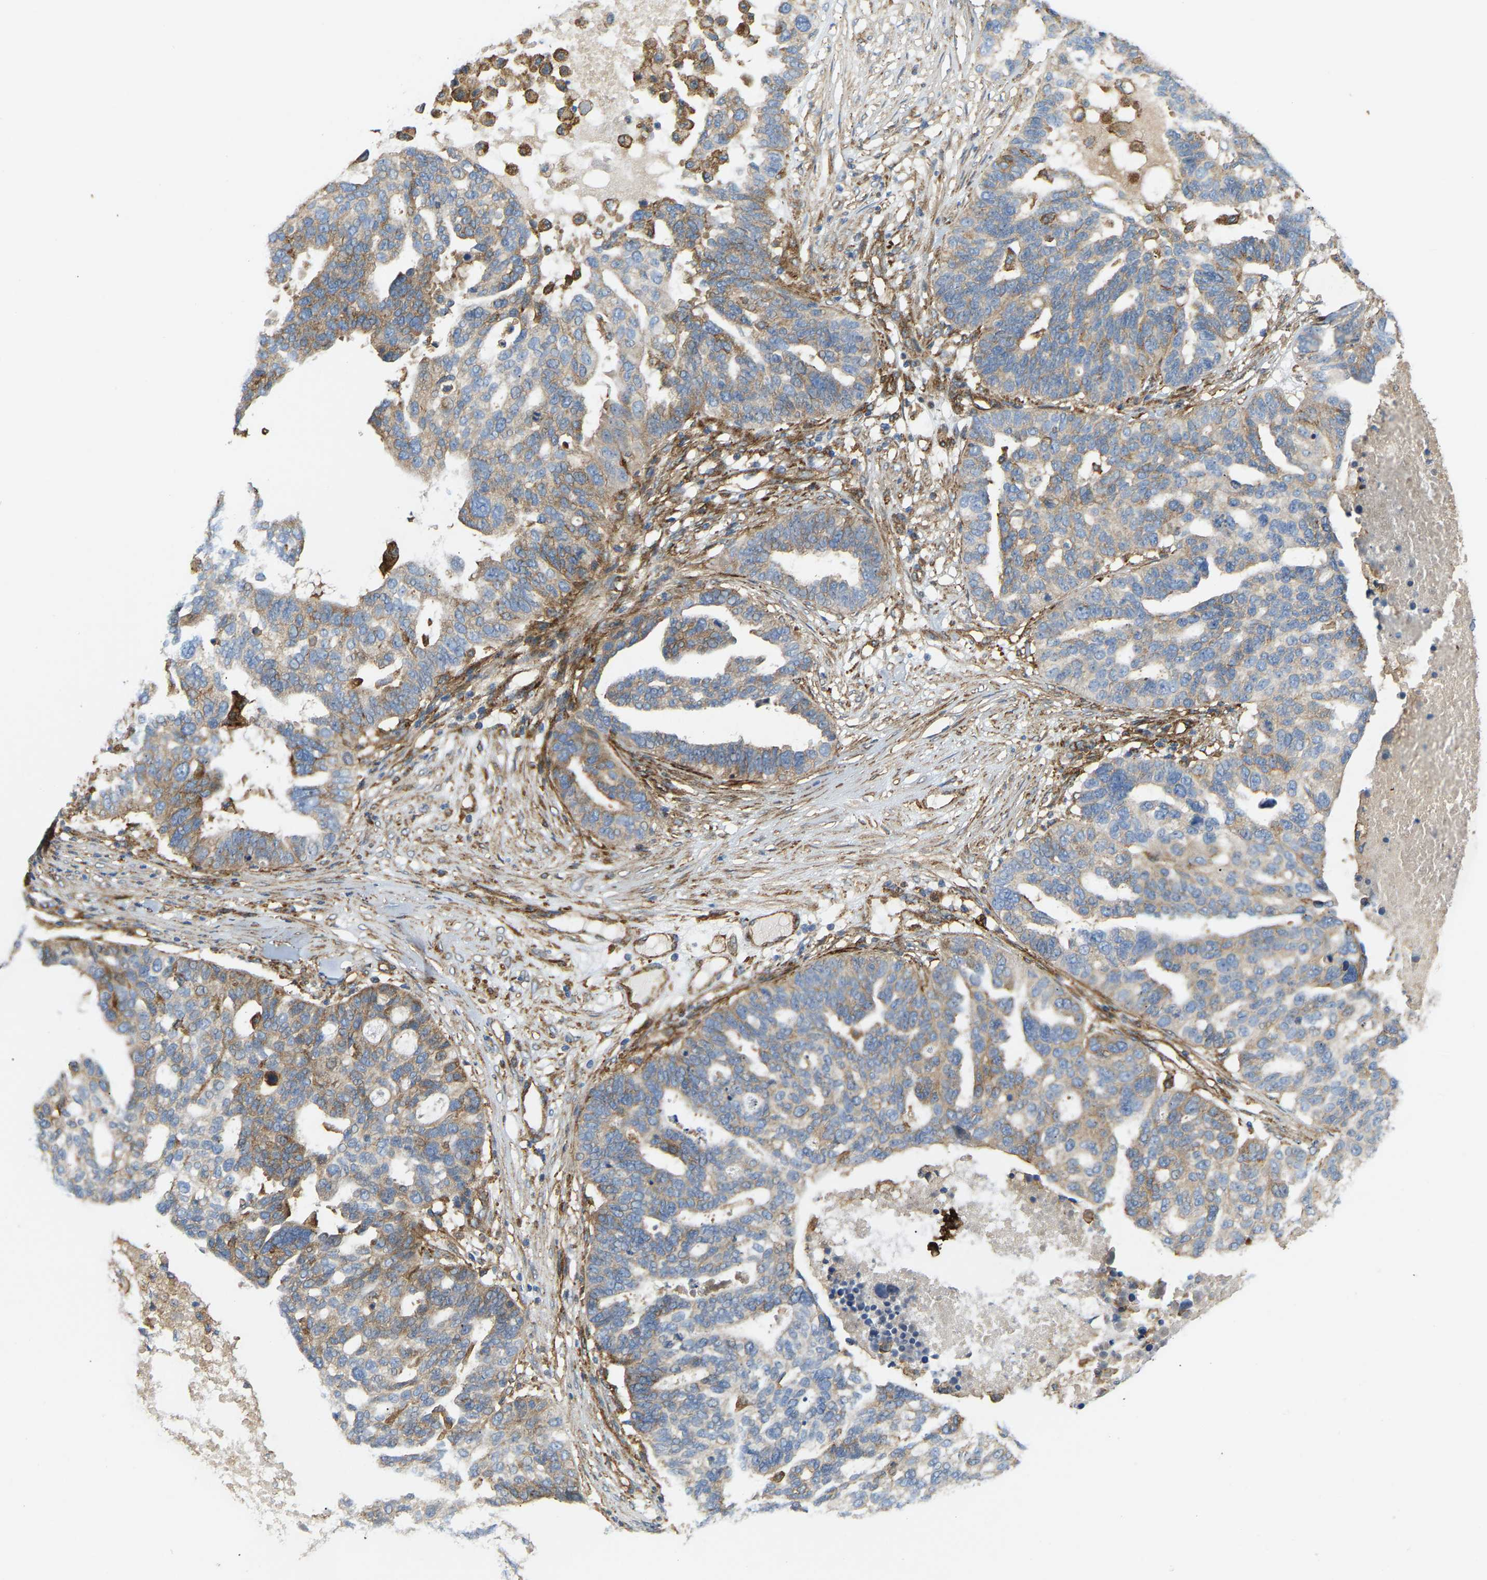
{"staining": {"intensity": "moderate", "quantity": "<25%", "location": "cytoplasmic/membranous"}, "tissue": "ovarian cancer", "cell_type": "Tumor cells", "image_type": "cancer", "snomed": [{"axis": "morphology", "description": "Cystadenocarcinoma, serous, NOS"}, {"axis": "topography", "description": "Ovary"}], "caption": "Immunohistochemistry (IHC) of human ovarian cancer demonstrates low levels of moderate cytoplasmic/membranous staining in approximately <25% of tumor cells.", "gene": "PICALM", "patient": {"sex": "female", "age": 59}}